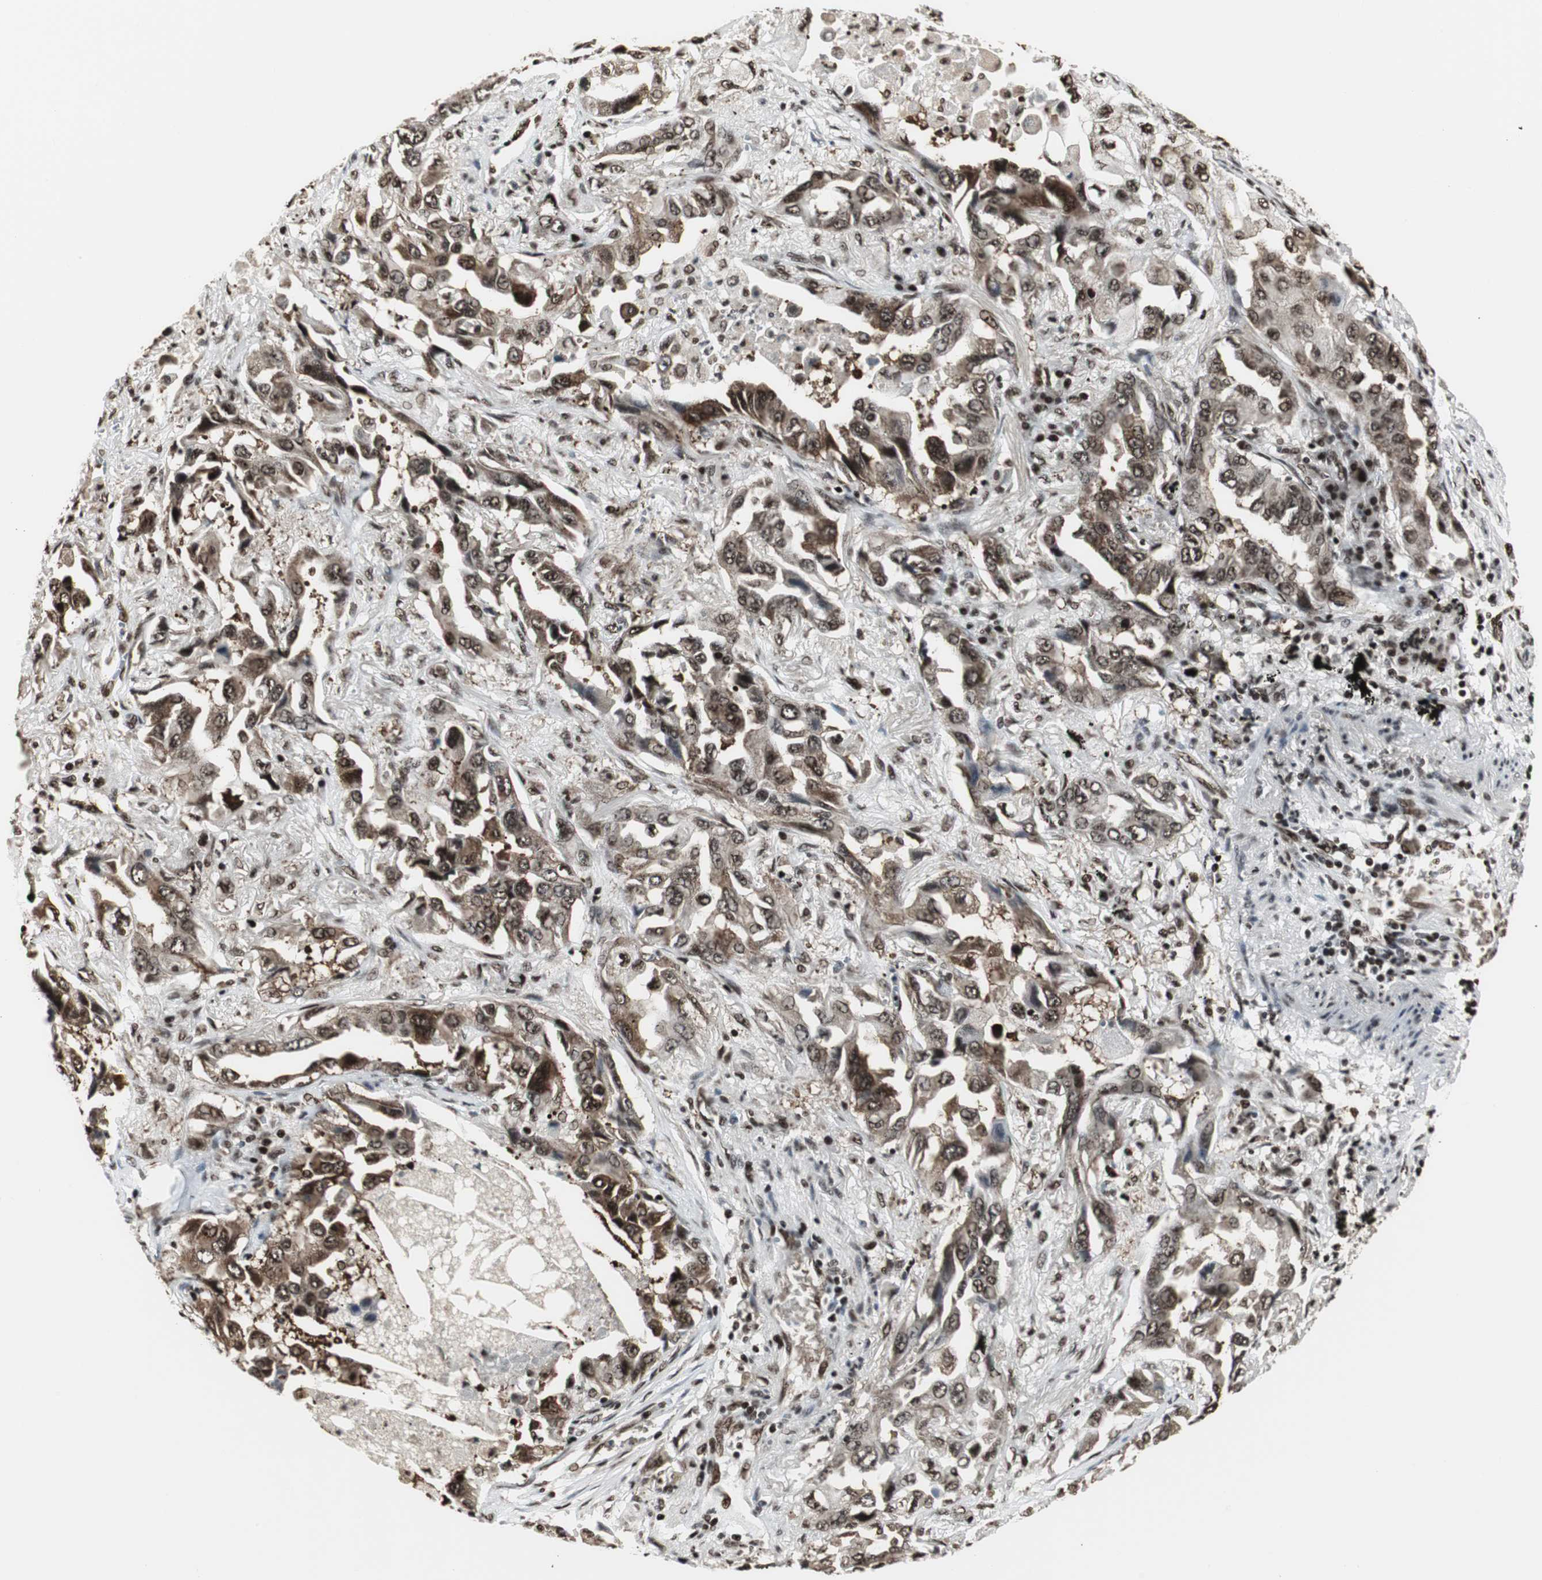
{"staining": {"intensity": "strong", "quantity": ">75%", "location": "cytoplasmic/membranous,nuclear"}, "tissue": "lung cancer", "cell_type": "Tumor cells", "image_type": "cancer", "snomed": [{"axis": "morphology", "description": "Adenocarcinoma, NOS"}, {"axis": "topography", "description": "Lung"}], "caption": "Protein positivity by immunohistochemistry reveals strong cytoplasmic/membranous and nuclear expression in approximately >75% of tumor cells in lung cancer.", "gene": "PARN", "patient": {"sex": "female", "age": 65}}